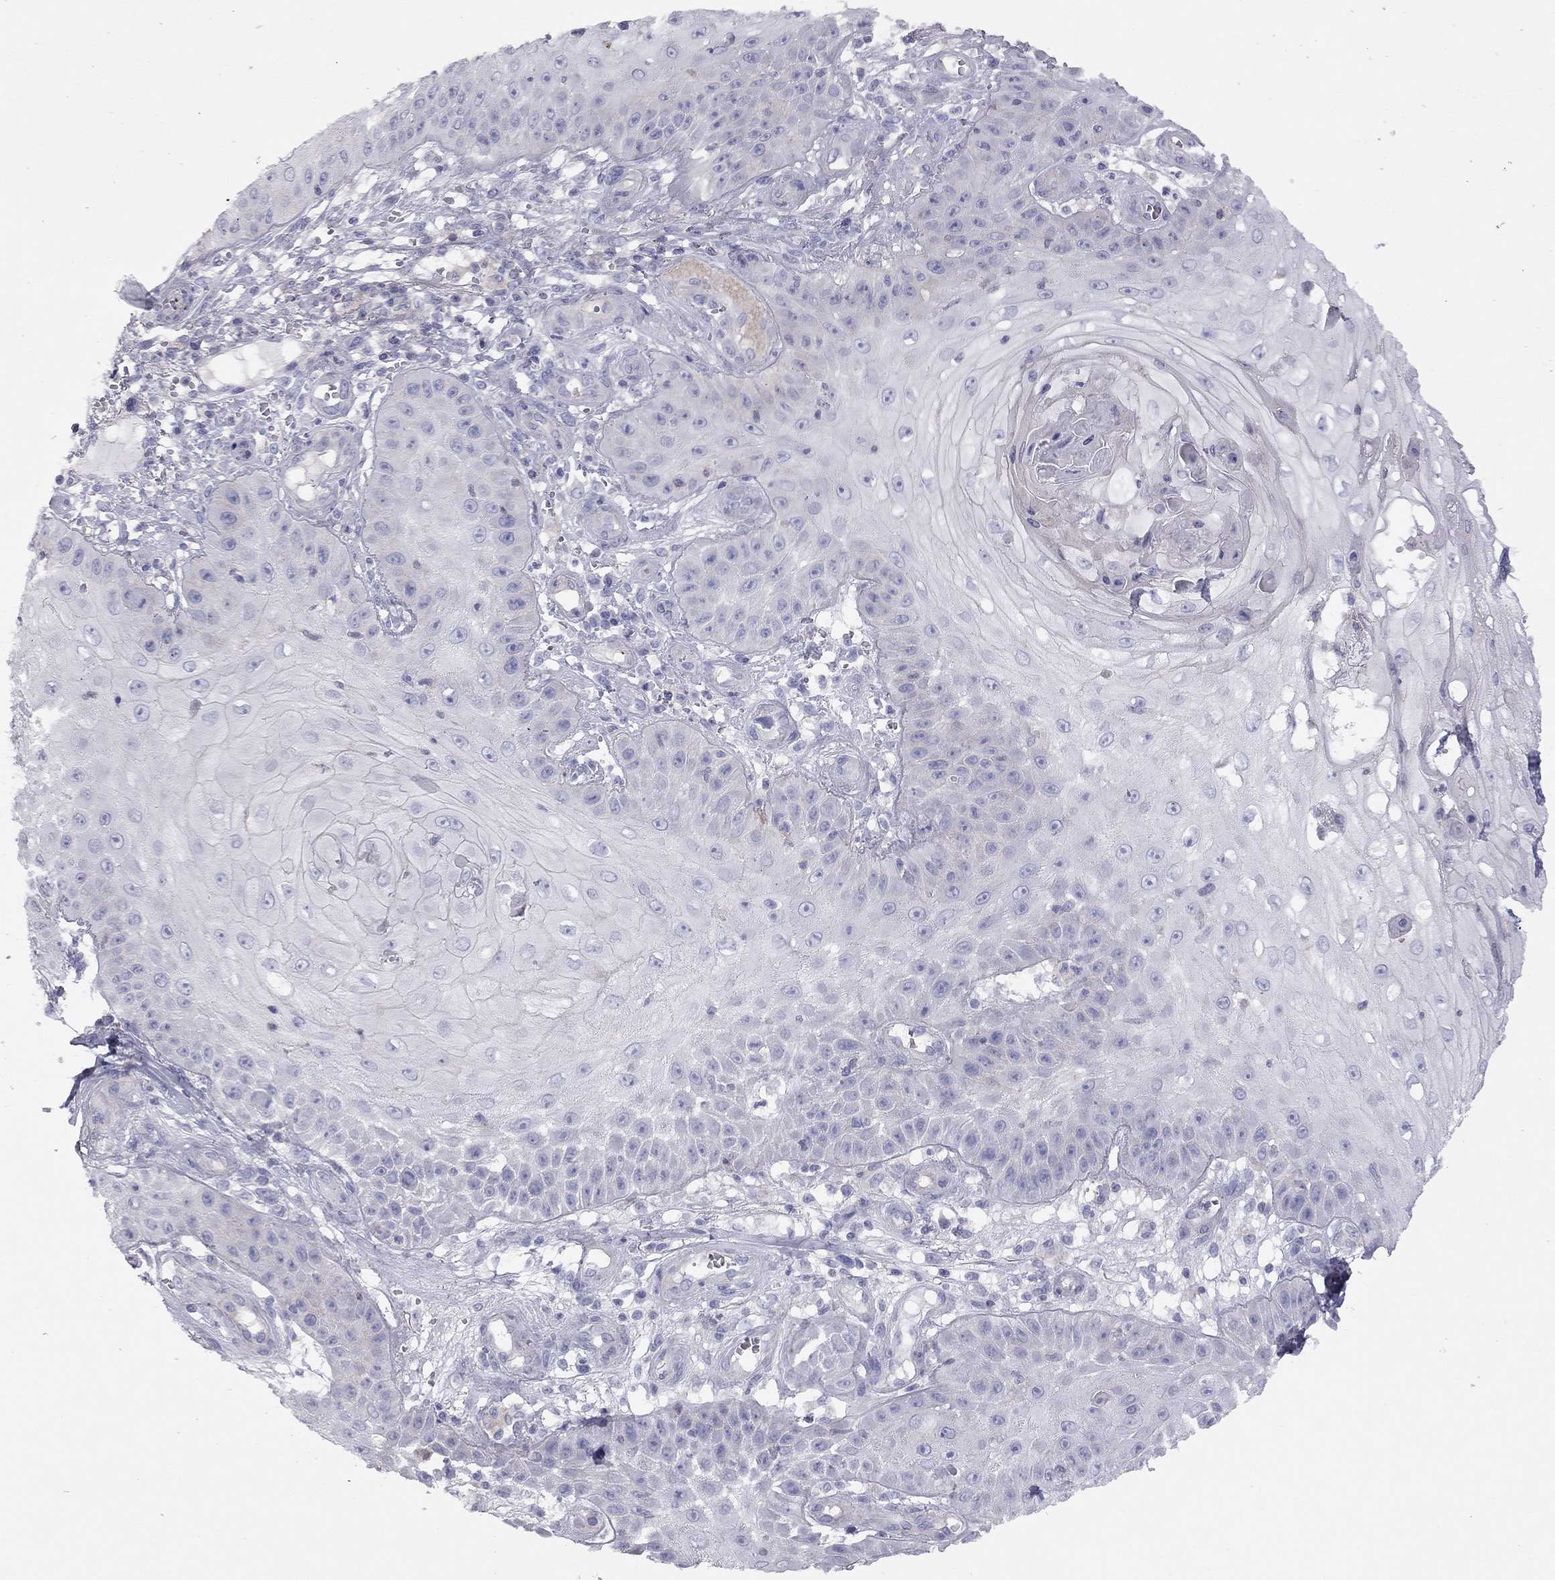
{"staining": {"intensity": "negative", "quantity": "none", "location": "none"}, "tissue": "skin cancer", "cell_type": "Tumor cells", "image_type": "cancer", "snomed": [{"axis": "morphology", "description": "Squamous cell carcinoma, NOS"}, {"axis": "topography", "description": "Skin"}], "caption": "Immunohistochemical staining of human squamous cell carcinoma (skin) reveals no significant positivity in tumor cells.", "gene": "ADCYAP1", "patient": {"sex": "male", "age": 70}}